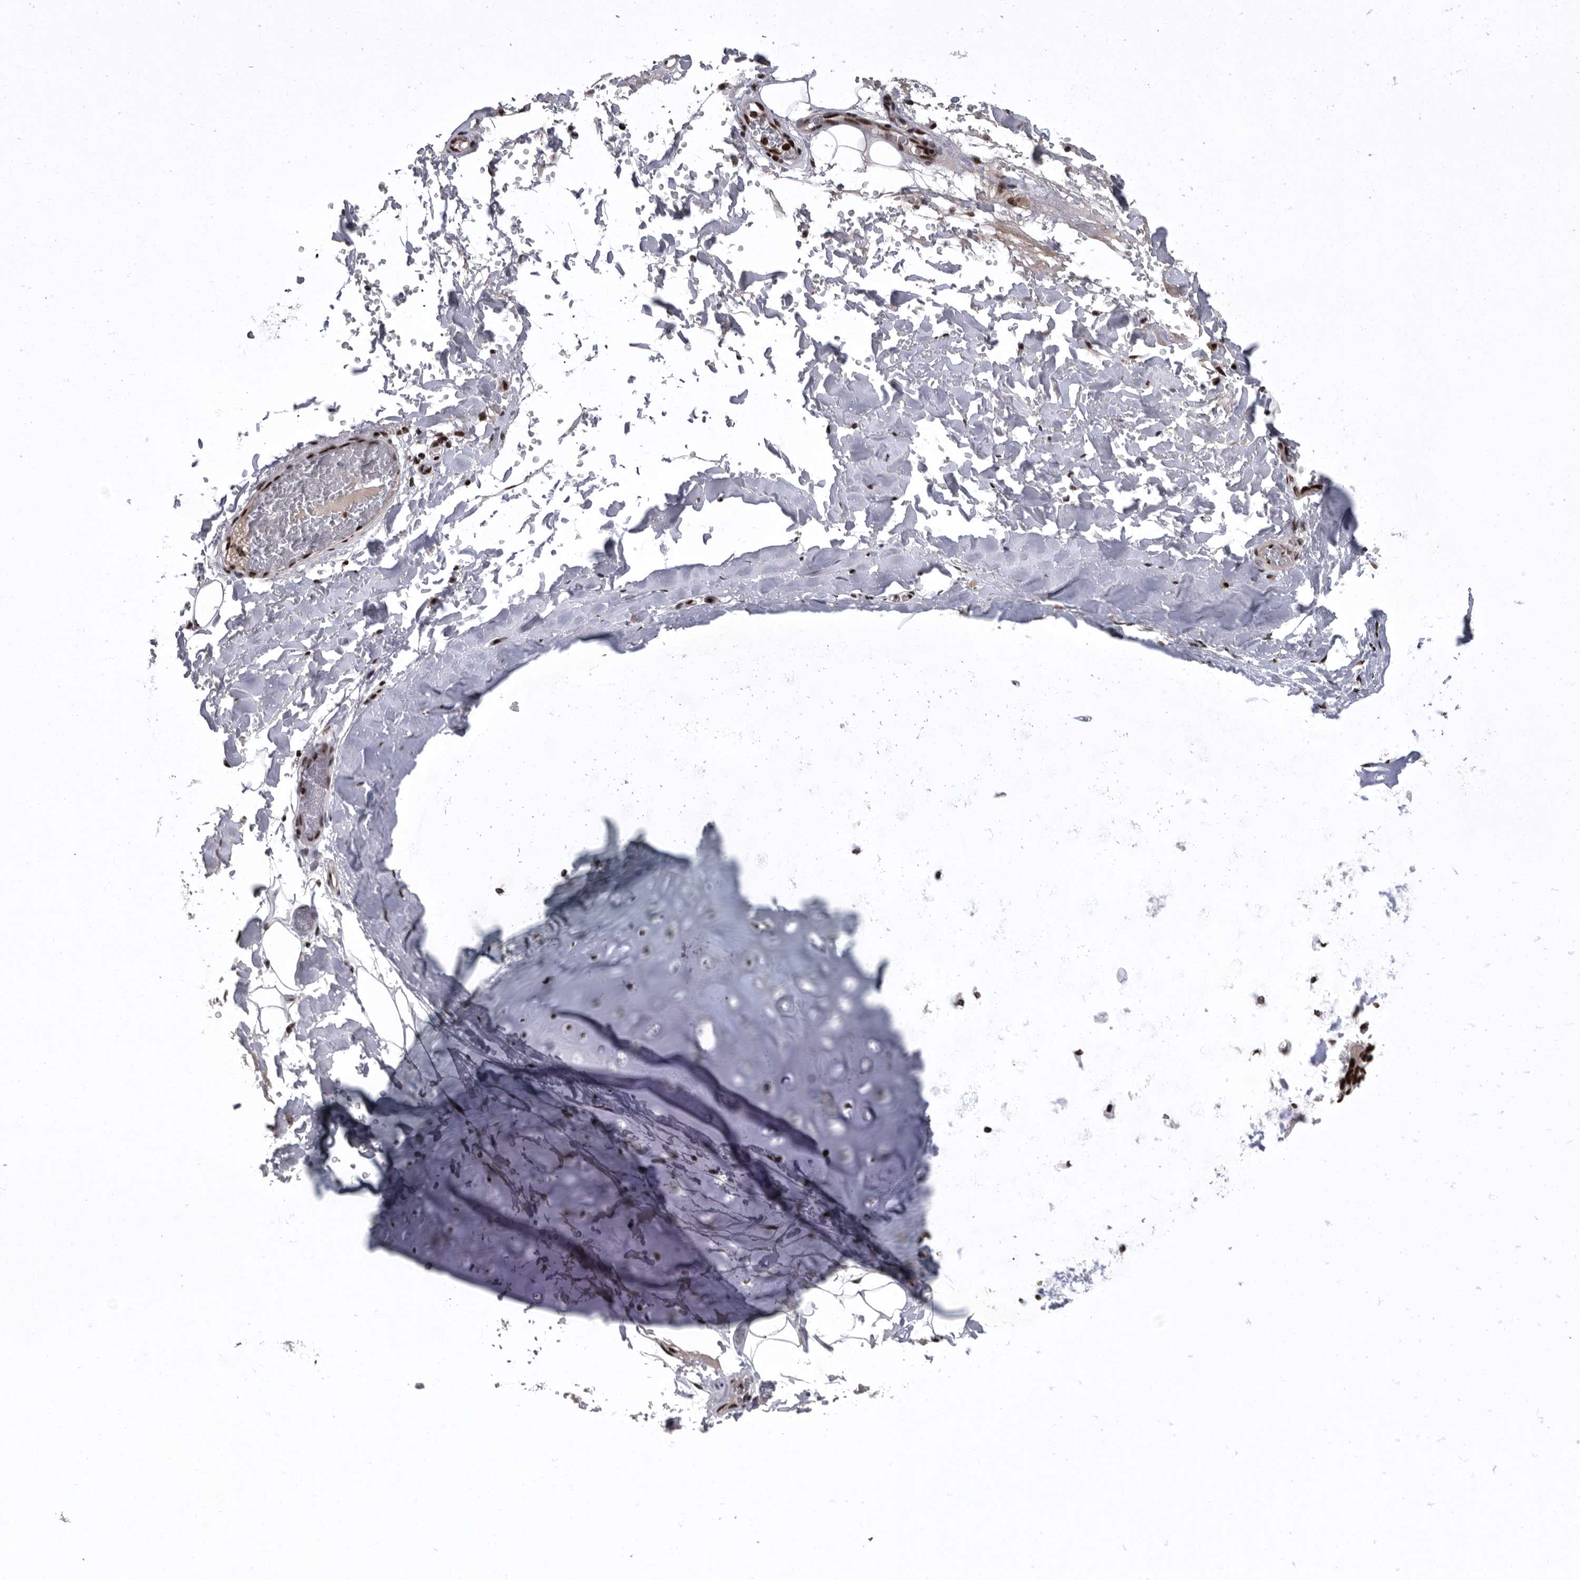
{"staining": {"intensity": "strong", "quantity": ">75%", "location": "nuclear"}, "tissue": "adipose tissue", "cell_type": "Adipocytes", "image_type": "normal", "snomed": [{"axis": "morphology", "description": "Normal tissue, NOS"}, {"axis": "topography", "description": "Cartilage tissue"}], "caption": "Immunohistochemical staining of normal adipose tissue reveals >75% levels of strong nuclear protein staining in about >75% of adipocytes.", "gene": "SENP7", "patient": {"sex": "female", "age": 63}}